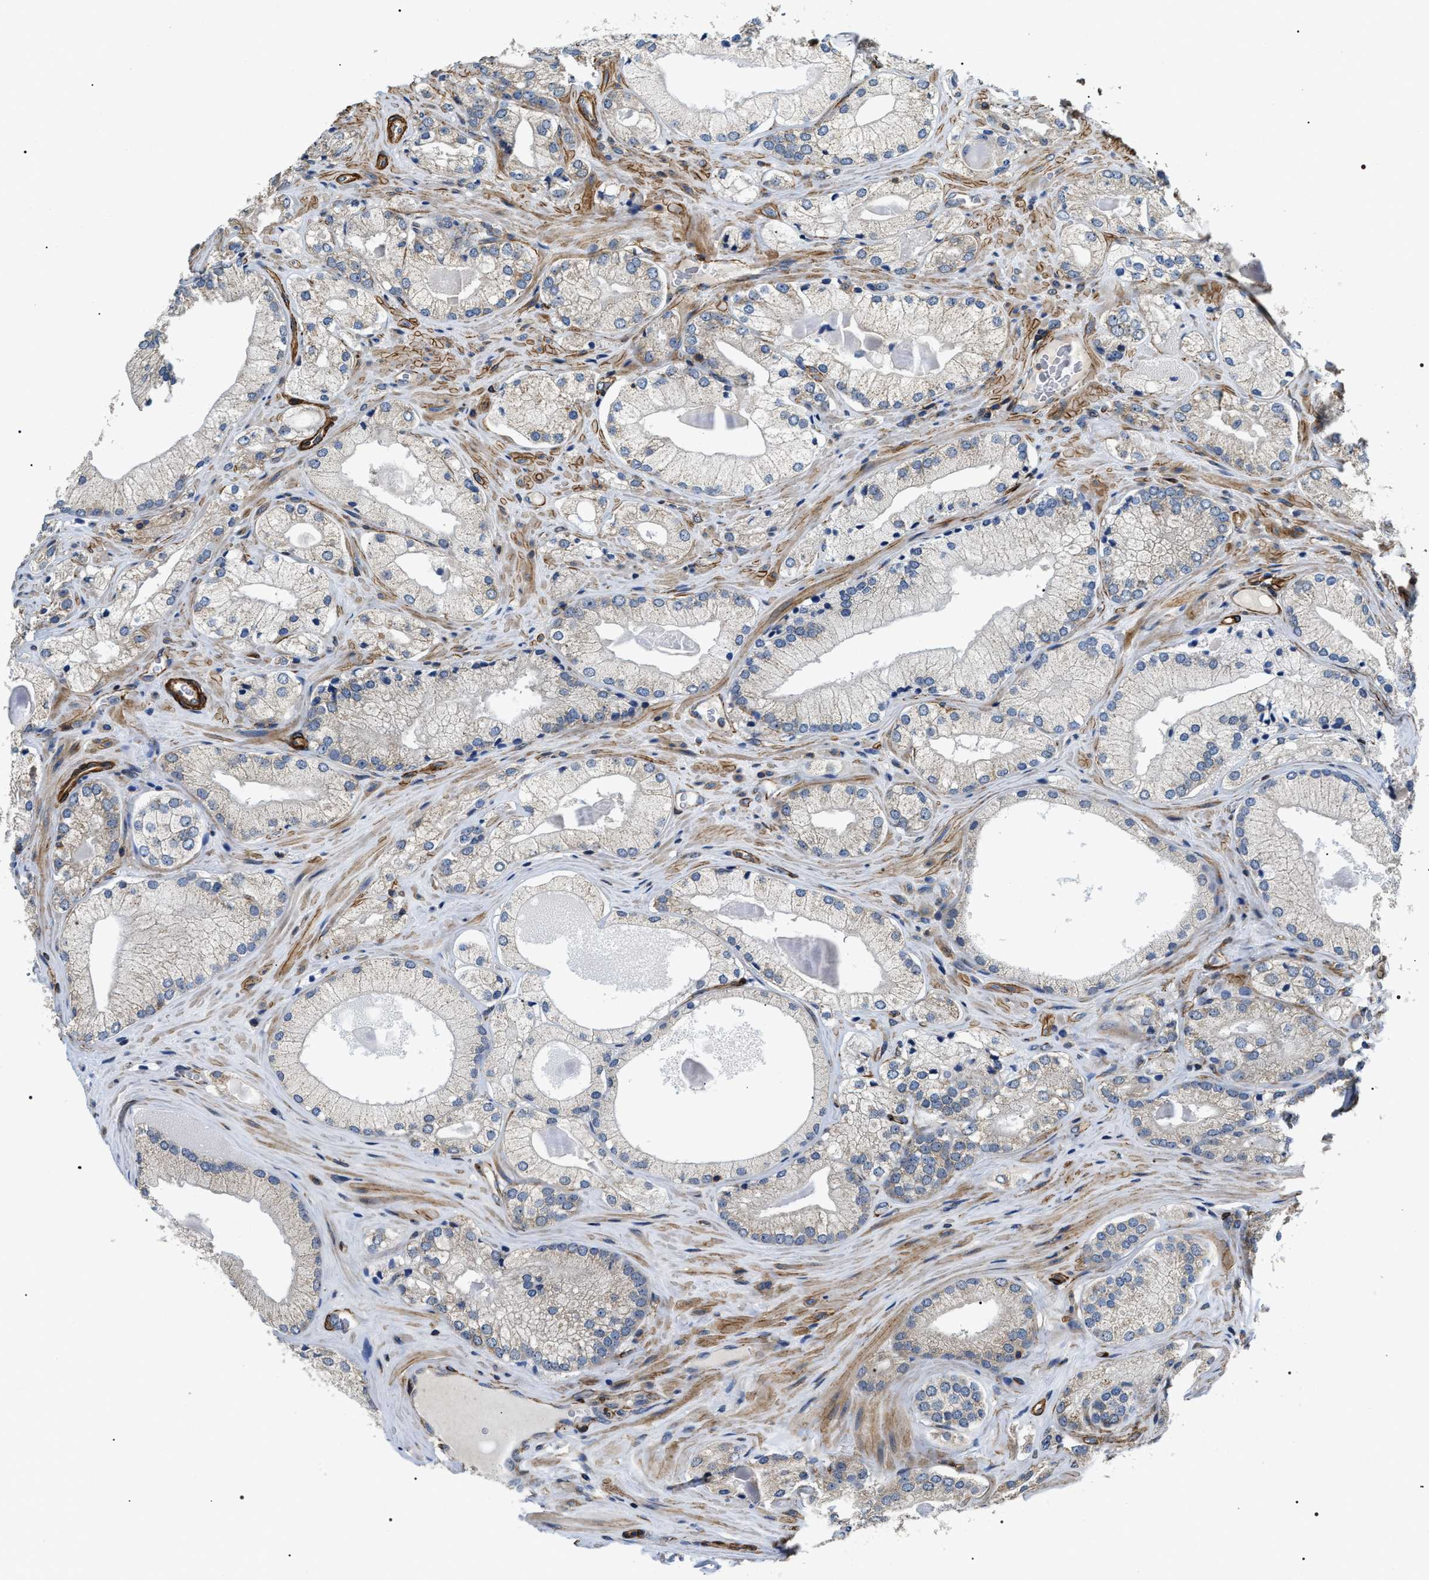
{"staining": {"intensity": "negative", "quantity": "none", "location": "none"}, "tissue": "prostate cancer", "cell_type": "Tumor cells", "image_type": "cancer", "snomed": [{"axis": "morphology", "description": "Adenocarcinoma, Low grade"}, {"axis": "topography", "description": "Prostate"}], "caption": "Prostate adenocarcinoma (low-grade) was stained to show a protein in brown. There is no significant positivity in tumor cells.", "gene": "ZC3HAV1L", "patient": {"sex": "male", "age": 65}}